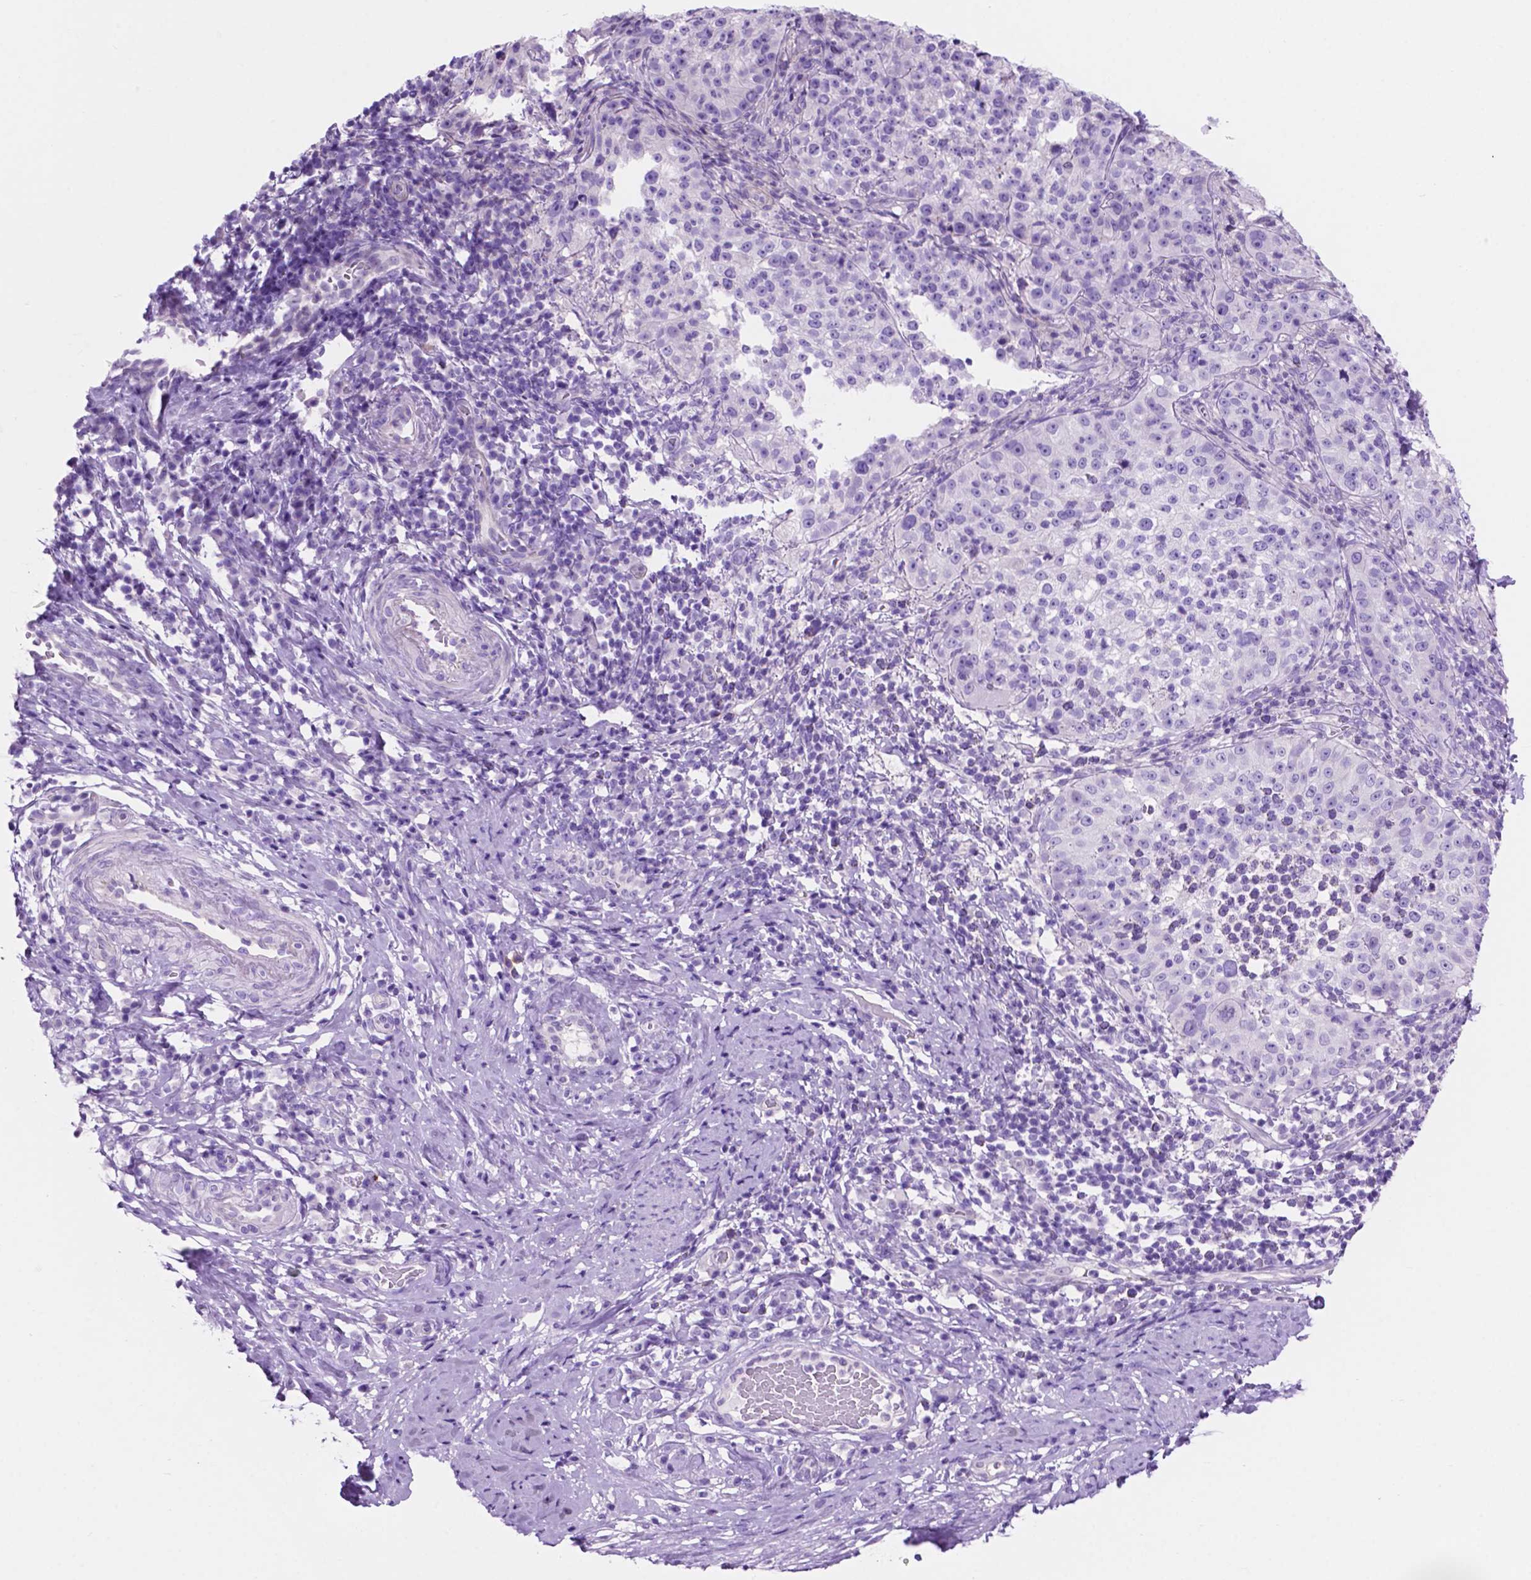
{"staining": {"intensity": "negative", "quantity": "none", "location": "none"}, "tissue": "cervical cancer", "cell_type": "Tumor cells", "image_type": "cancer", "snomed": [{"axis": "morphology", "description": "Squamous cell carcinoma, NOS"}, {"axis": "topography", "description": "Cervix"}], "caption": "Tumor cells are negative for protein expression in human cervical cancer.", "gene": "IGFN1", "patient": {"sex": "female", "age": 75}}